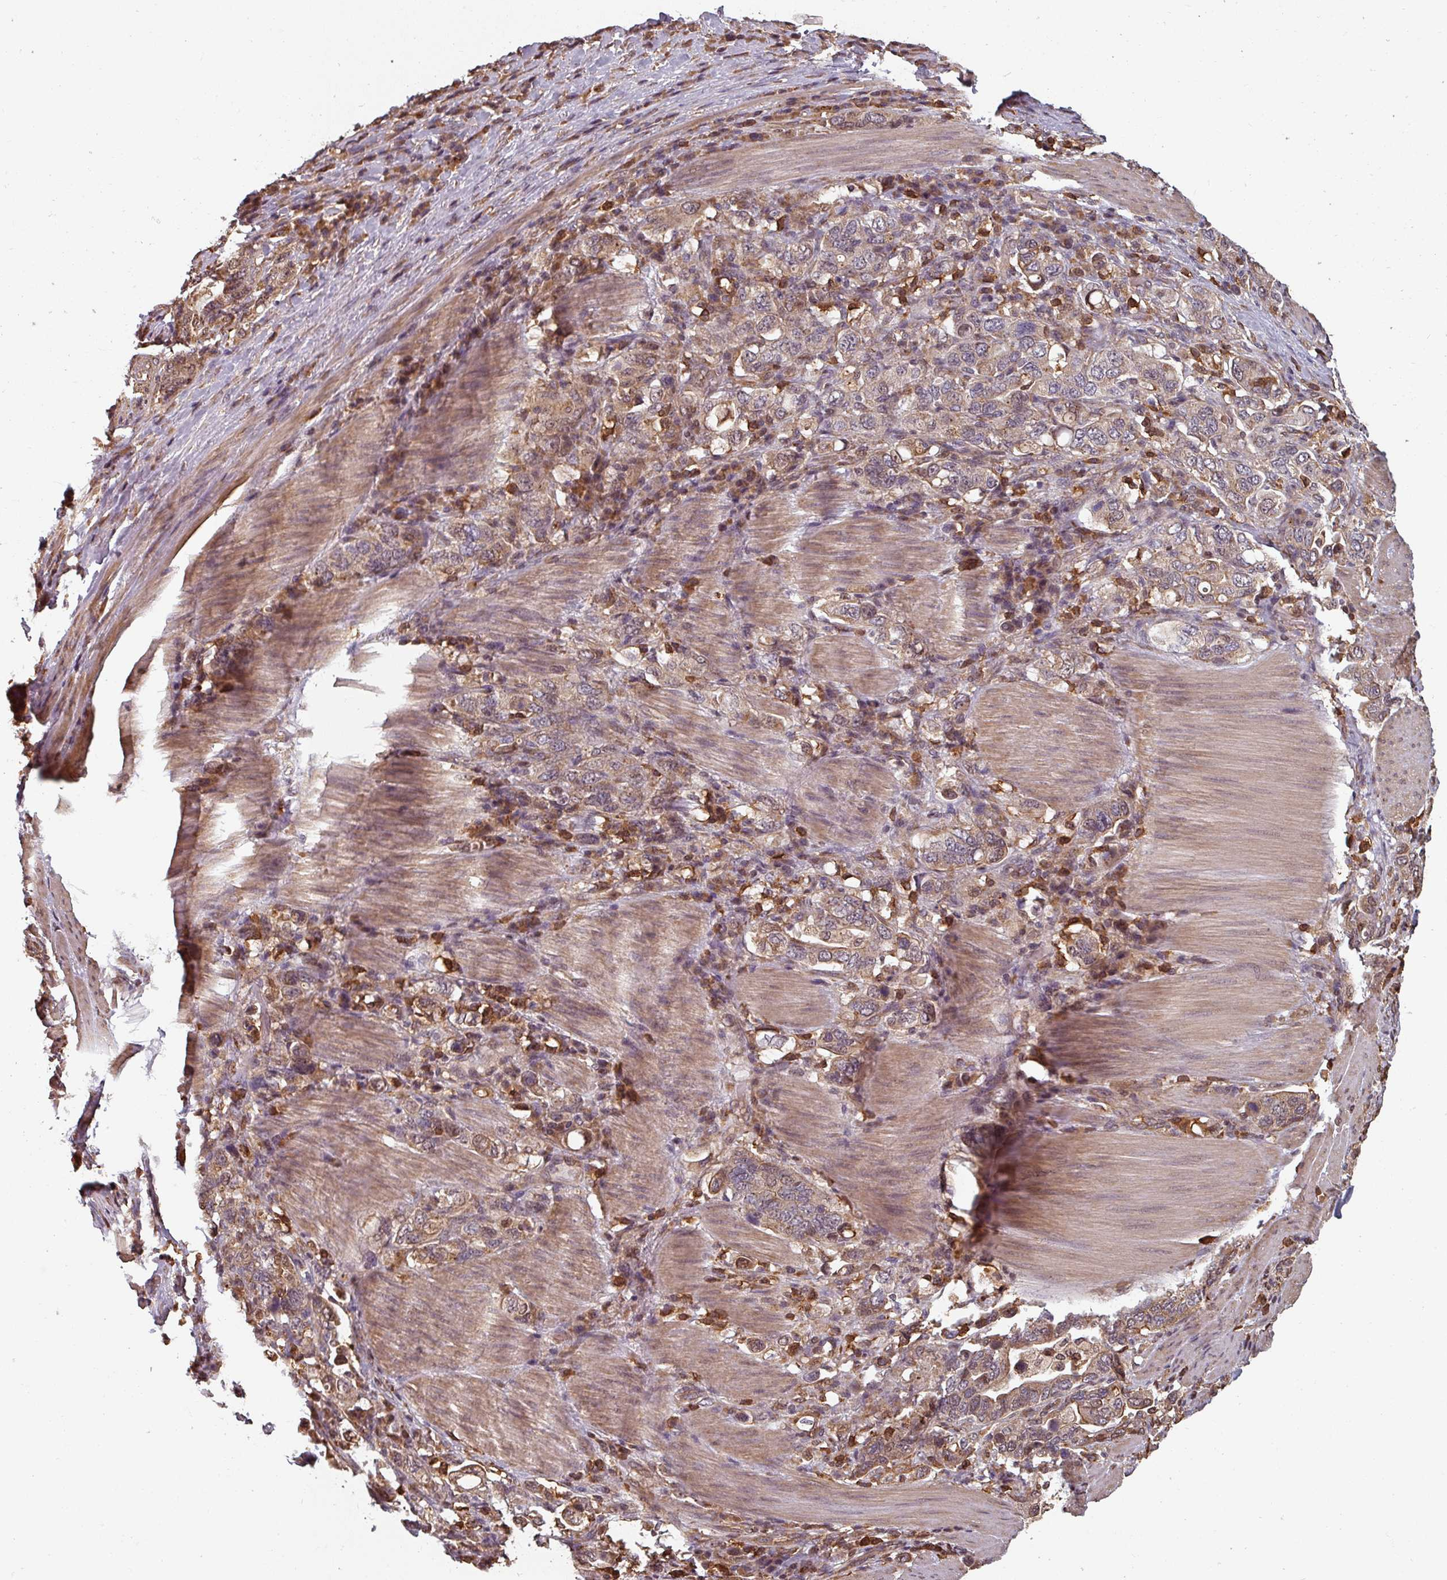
{"staining": {"intensity": "weak", "quantity": ">75%", "location": "cytoplasmic/membranous"}, "tissue": "stomach cancer", "cell_type": "Tumor cells", "image_type": "cancer", "snomed": [{"axis": "morphology", "description": "Adenocarcinoma, NOS"}, {"axis": "topography", "description": "Stomach, upper"}, {"axis": "topography", "description": "Stomach"}], "caption": "Protein expression analysis of stomach adenocarcinoma exhibits weak cytoplasmic/membranous positivity in approximately >75% of tumor cells.", "gene": "EID1", "patient": {"sex": "male", "age": 62}}